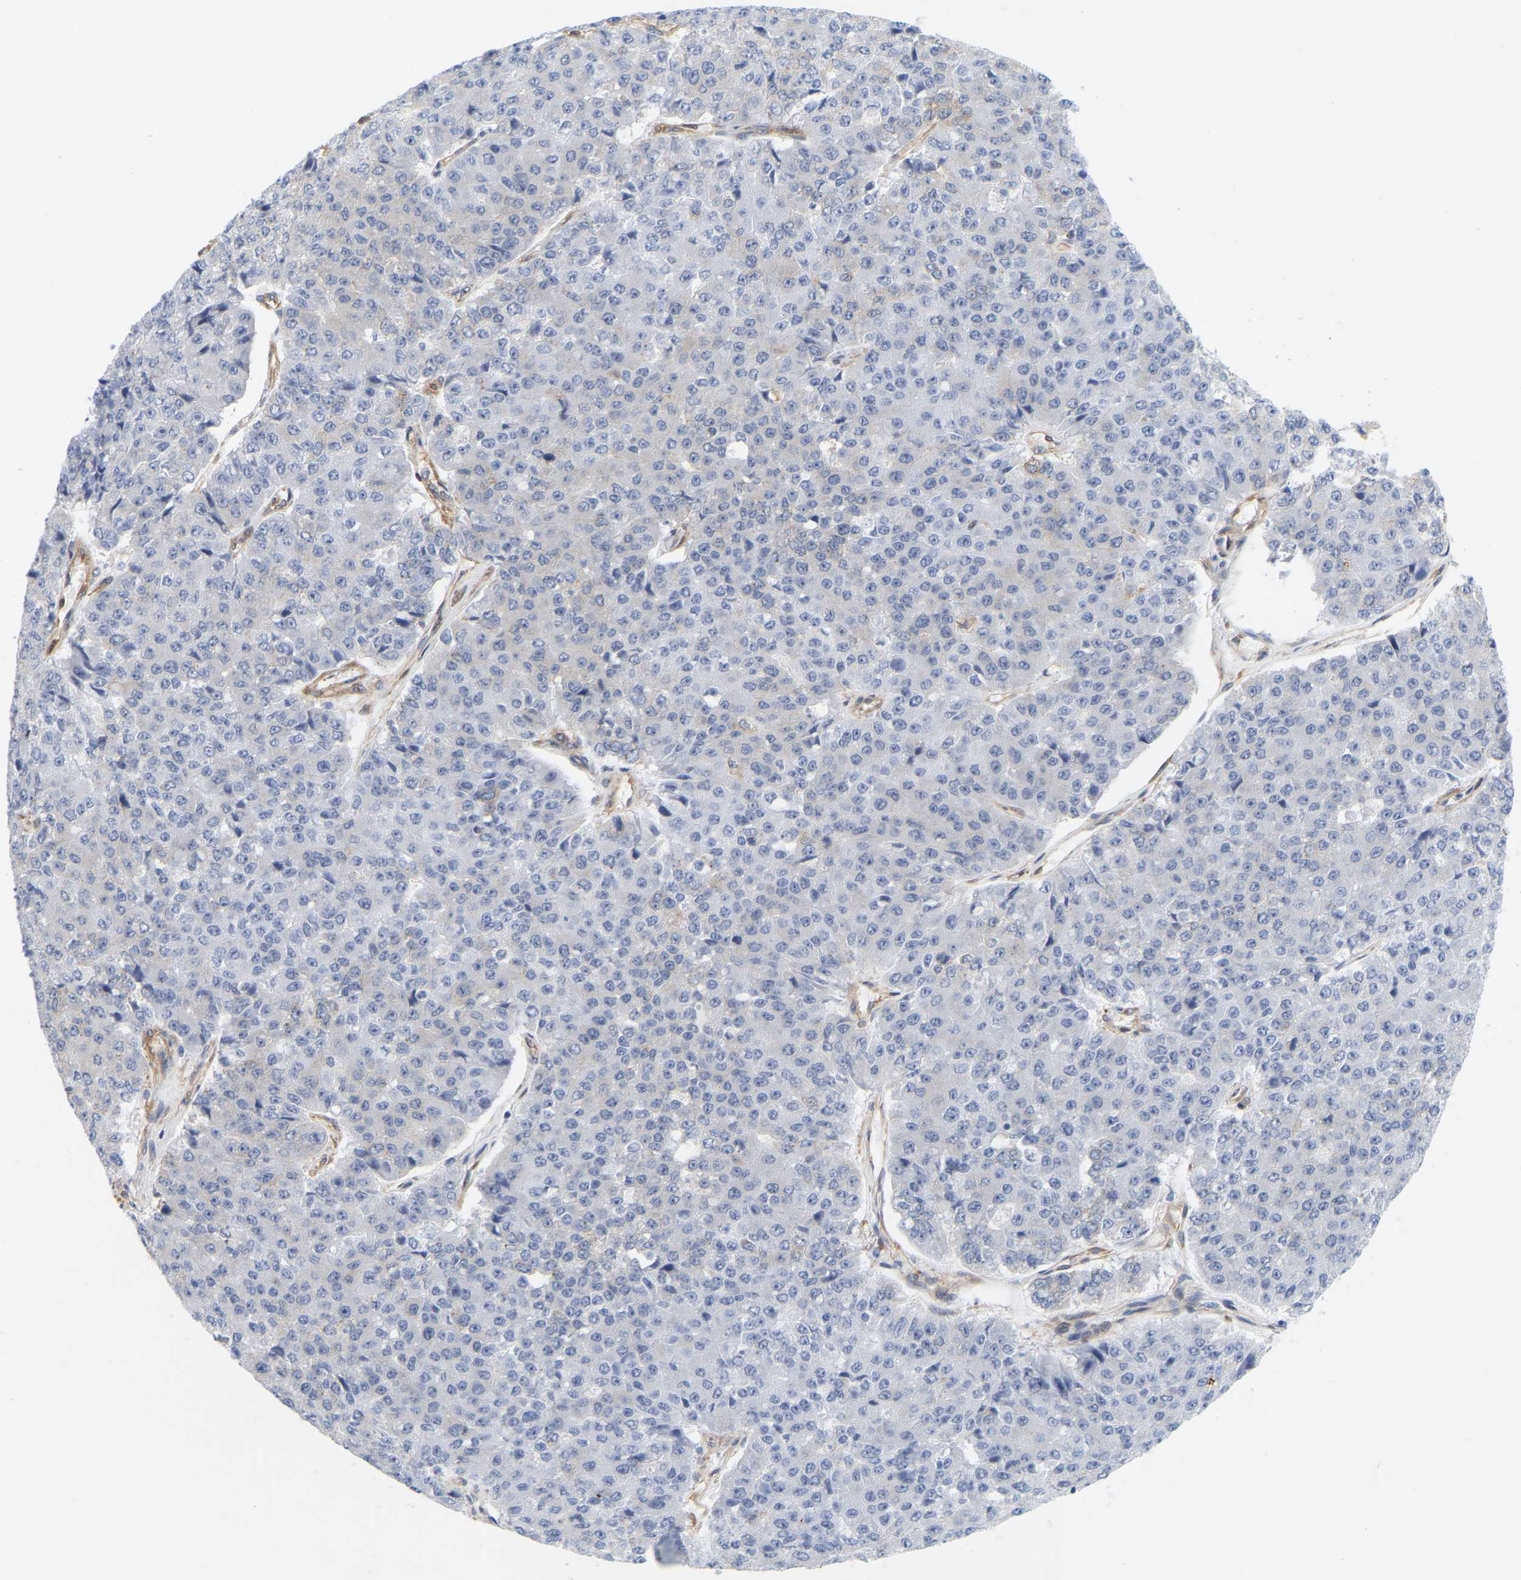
{"staining": {"intensity": "negative", "quantity": "none", "location": "none"}, "tissue": "pancreatic cancer", "cell_type": "Tumor cells", "image_type": "cancer", "snomed": [{"axis": "morphology", "description": "Adenocarcinoma, NOS"}, {"axis": "topography", "description": "Pancreas"}], "caption": "Immunohistochemistry (IHC) histopathology image of human pancreatic cancer (adenocarcinoma) stained for a protein (brown), which shows no staining in tumor cells.", "gene": "RAPH1", "patient": {"sex": "male", "age": 50}}